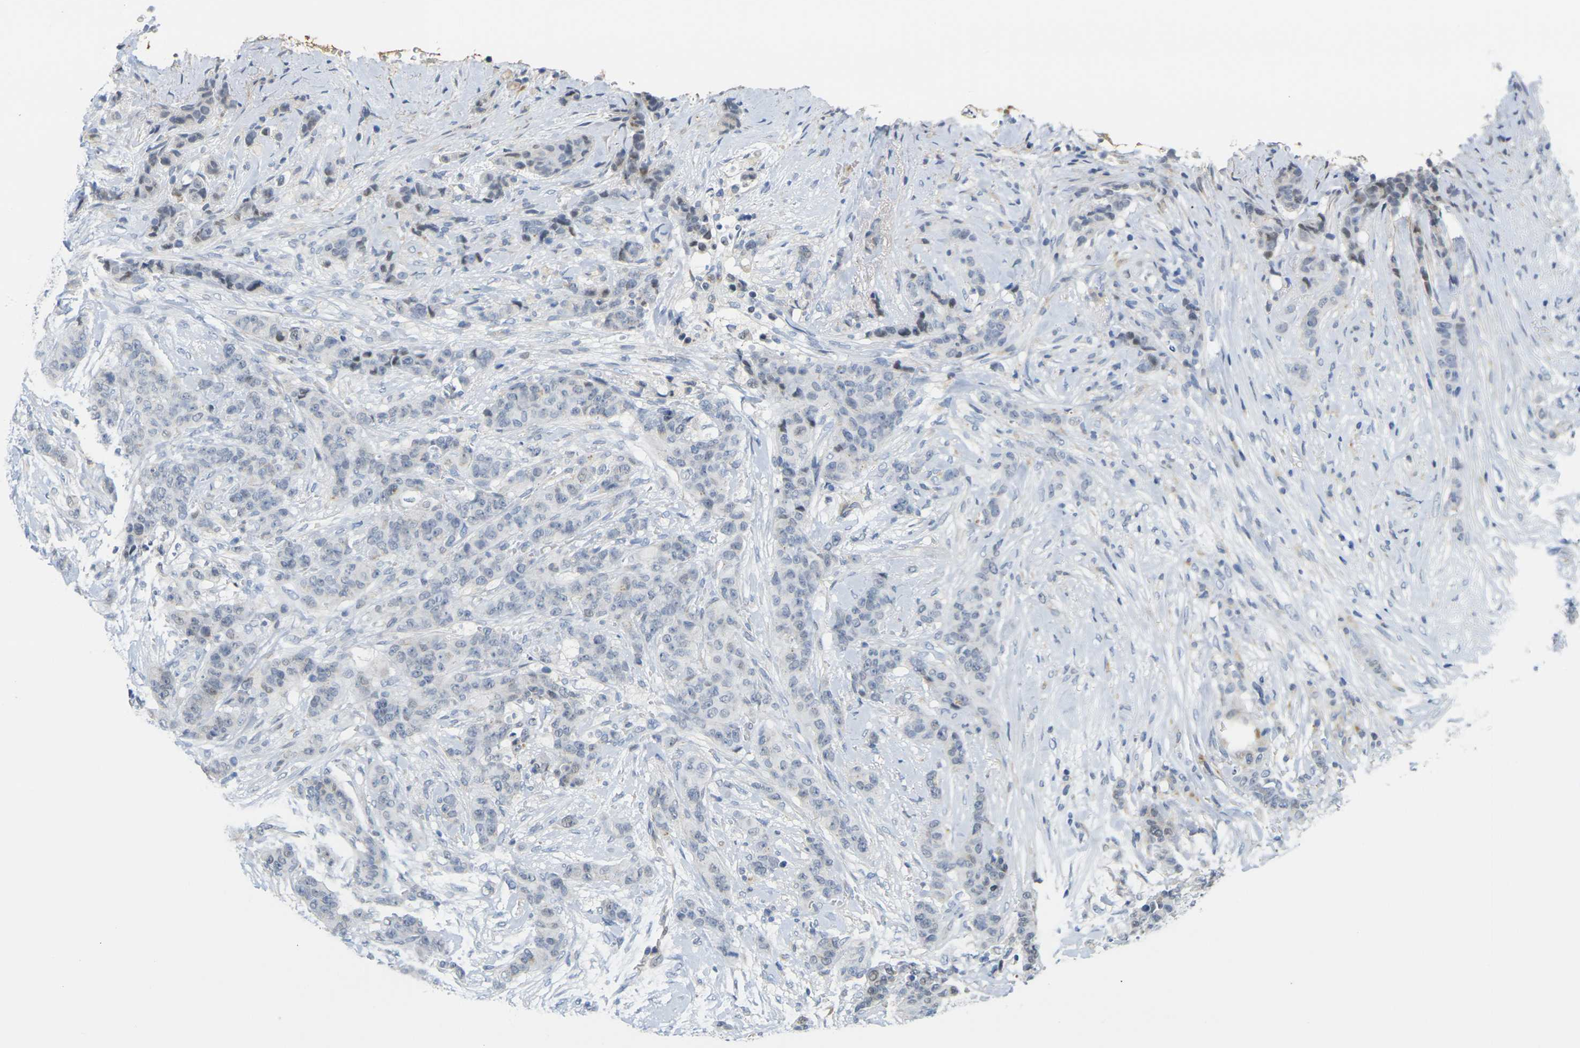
{"staining": {"intensity": "negative", "quantity": "none", "location": "none"}, "tissue": "breast cancer", "cell_type": "Tumor cells", "image_type": "cancer", "snomed": [{"axis": "morphology", "description": "Duct carcinoma"}, {"axis": "topography", "description": "Breast"}], "caption": "Immunohistochemistry of human breast cancer (intraductal carcinoma) exhibits no positivity in tumor cells.", "gene": "OTOF", "patient": {"sex": "female", "age": 40}}